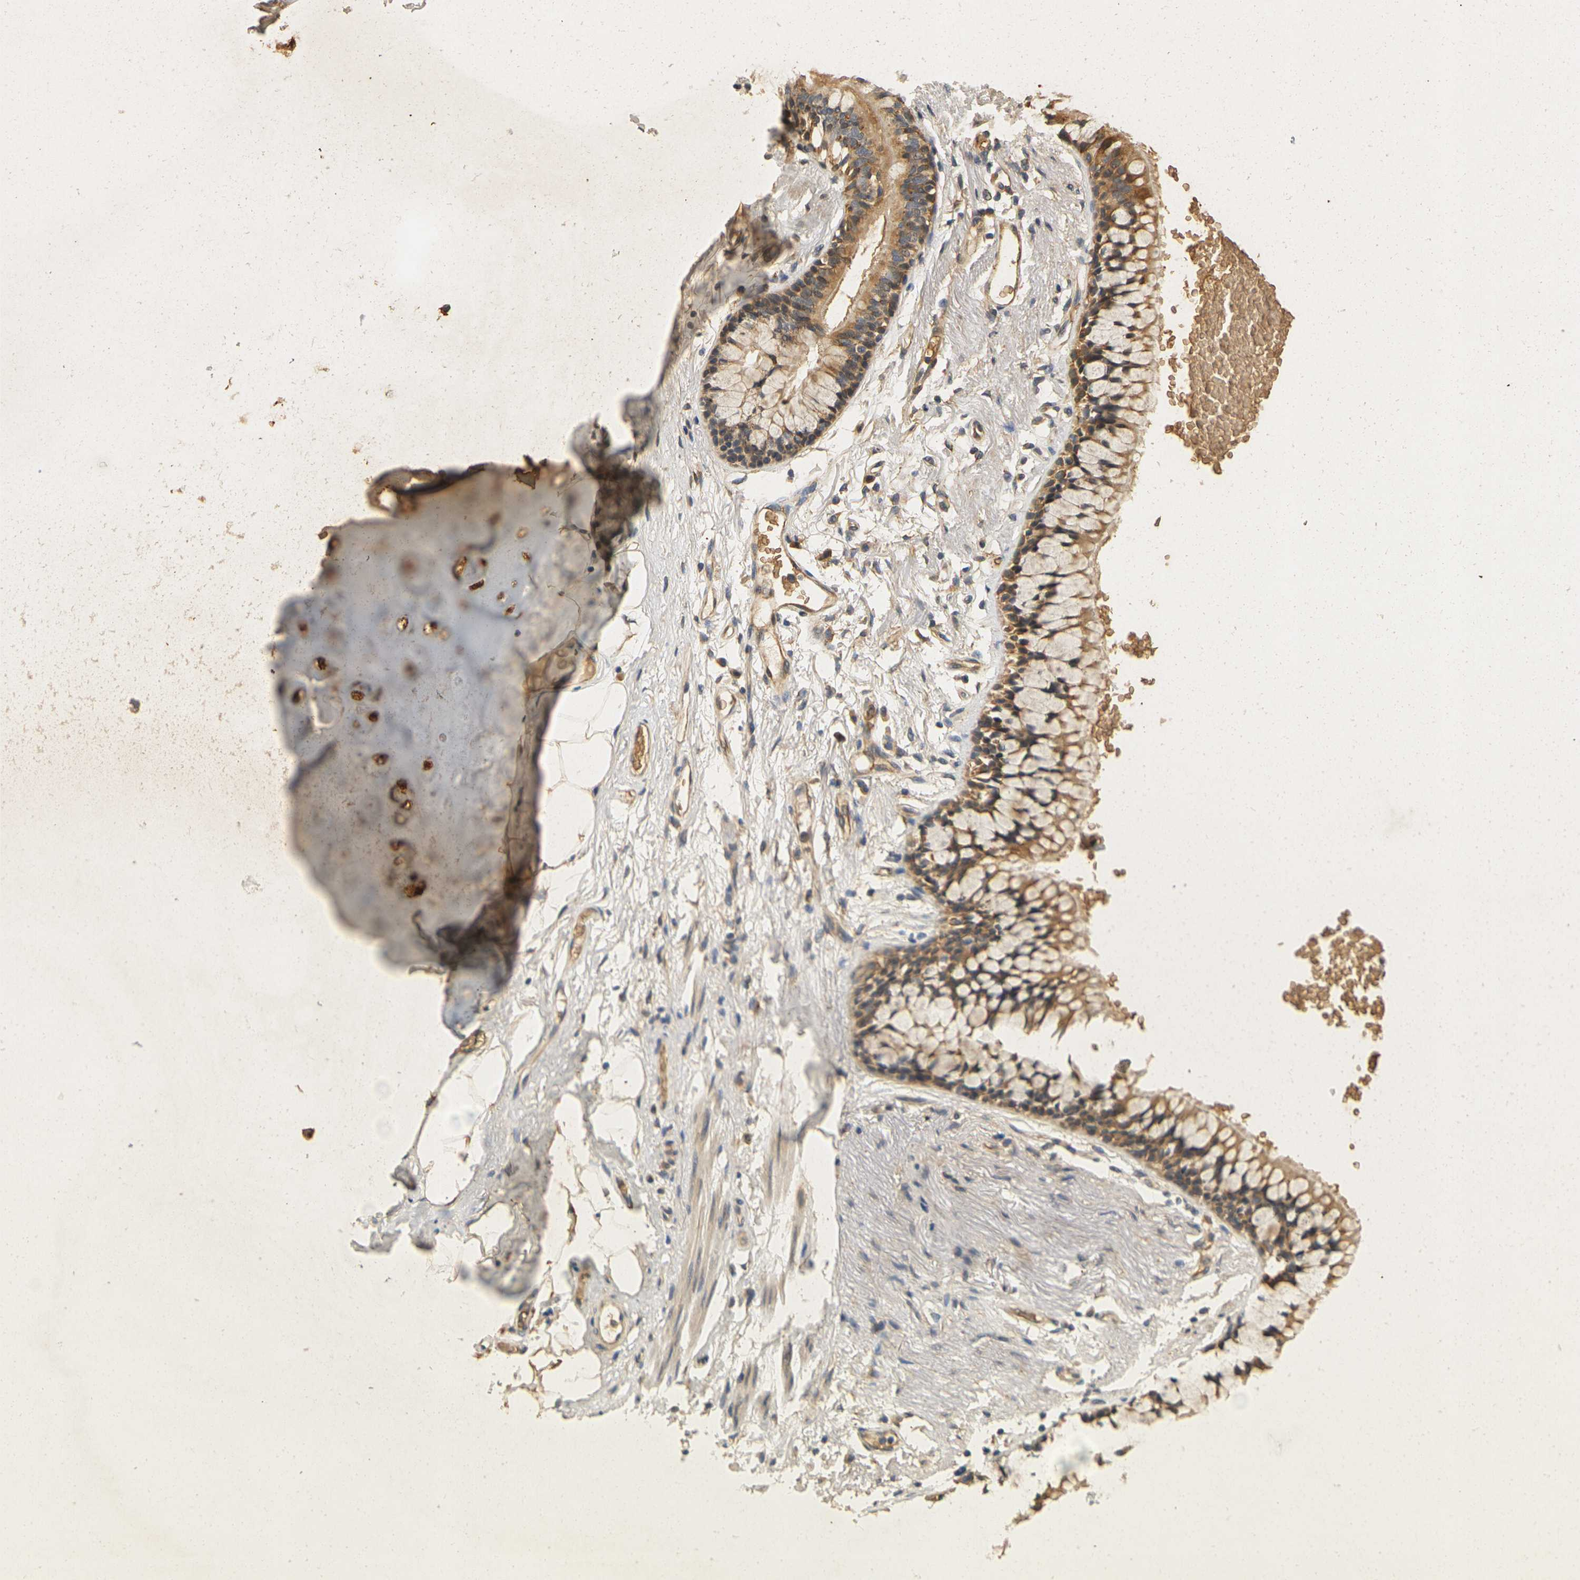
{"staining": {"intensity": "strong", "quantity": ">75%", "location": "cytoplasmic/membranous"}, "tissue": "adipose tissue", "cell_type": "Adipocytes", "image_type": "normal", "snomed": [{"axis": "morphology", "description": "Normal tissue, NOS"}, {"axis": "topography", "description": "Cartilage tissue"}, {"axis": "topography", "description": "Bronchus"}], "caption": "An immunohistochemistry (IHC) photomicrograph of unremarkable tissue is shown. Protein staining in brown labels strong cytoplasmic/membranous positivity in adipose tissue within adipocytes. The staining was performed using DAB (3,3'-diaminobenzidine) to visualize the protein expression in brown, while the nuclei were stained in blue with hematoxylin (Magnification: 20x).", "gene": "MEGF9", "patient": {"sex": "female", "age": 73}}